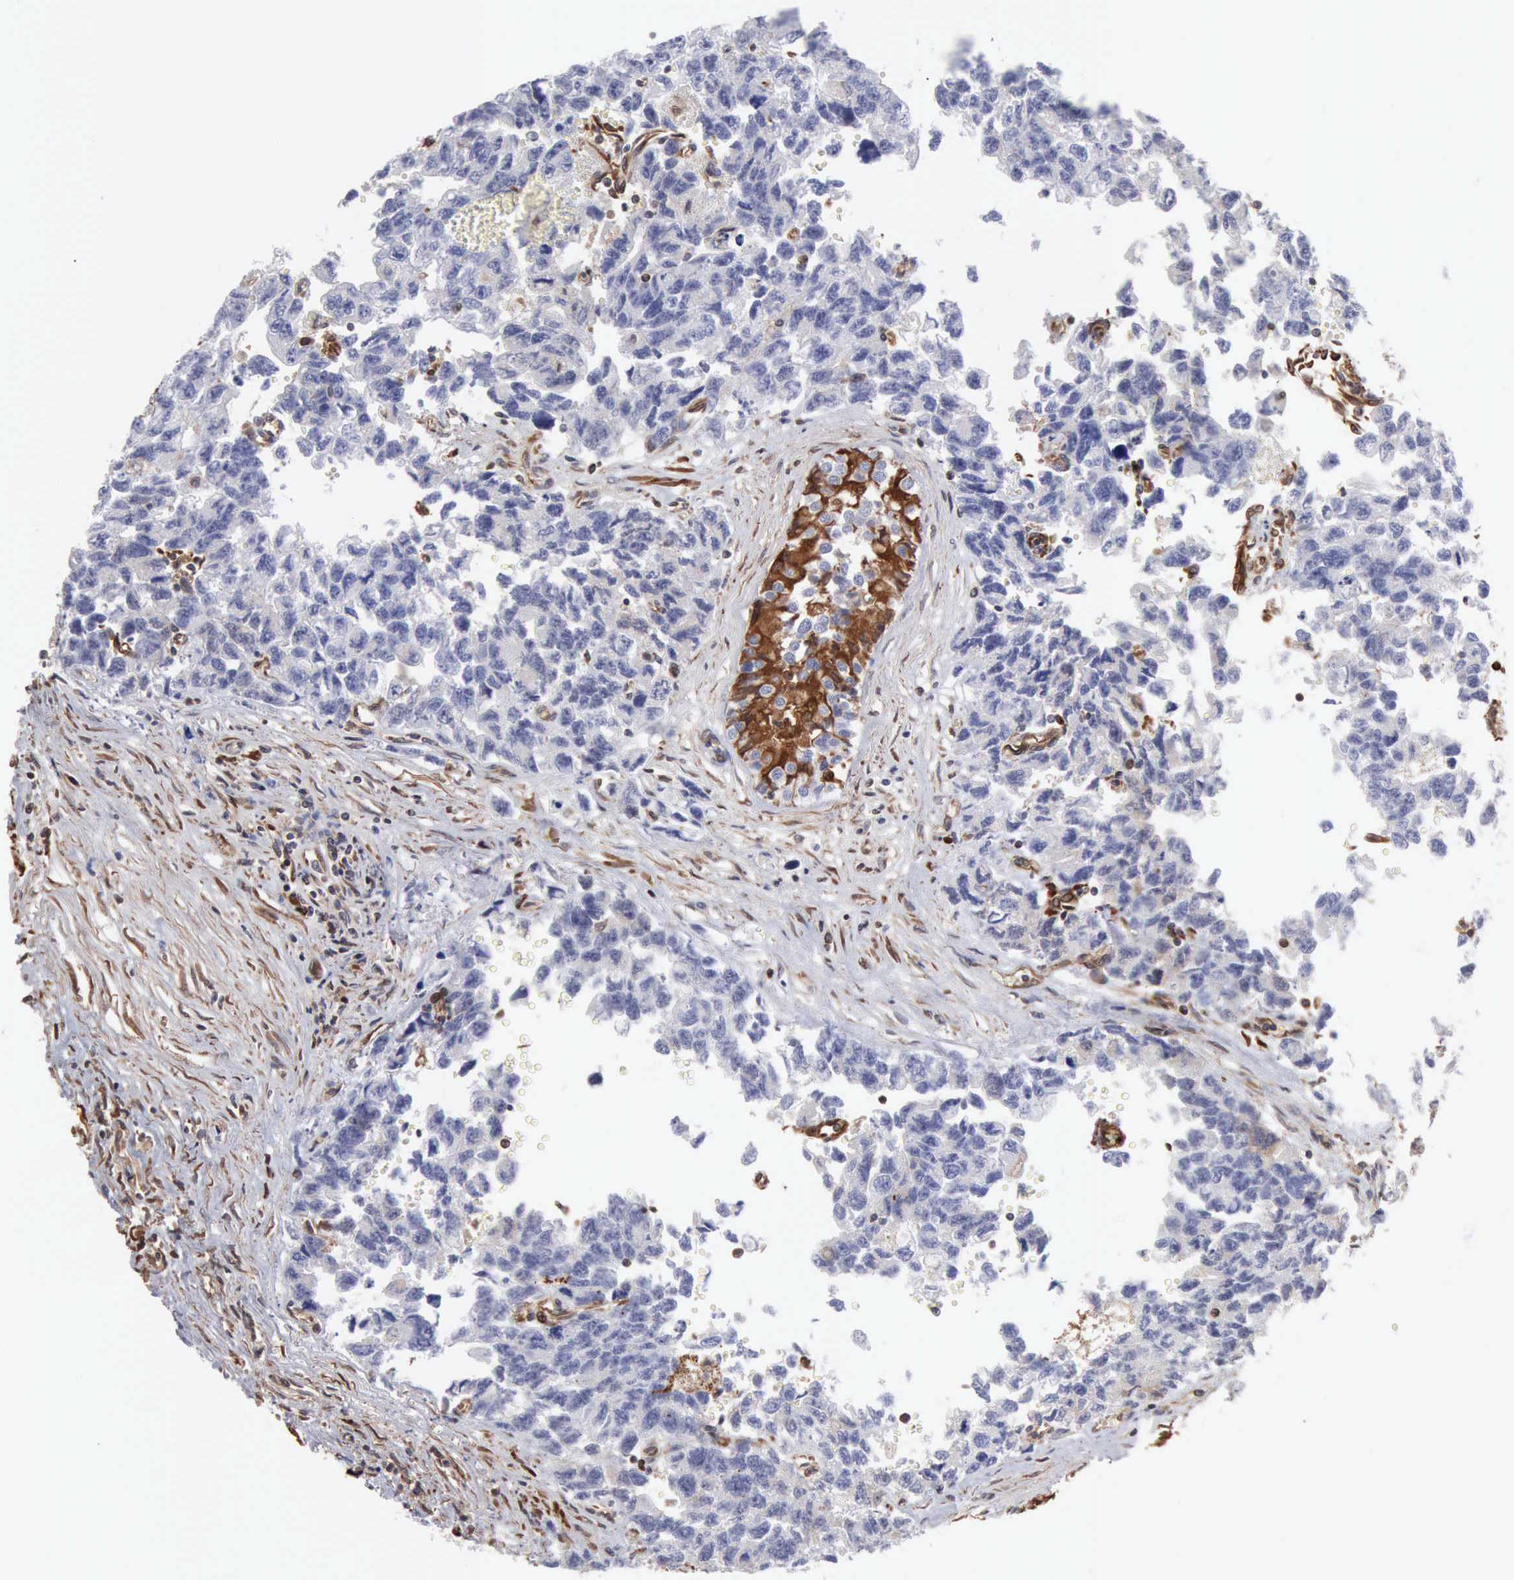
{"staining": {"intensity": "negative", "quantity": "none", "location": "none"}, "tissue": "testis cancer", "cell_type": "Tumor cells", "image_type": "cancer", "snomed": [{"axis": "morphology", "description": "Carcinoma, Embryonal, NOS"}, {"axis": "topography", "description": "Testis"}], "caption": "Embryonal carcinoma (testis) was stained to show a protein in brown. There is no significant staining in tumor cells.", "gene": "APOL2", "patient": {"sex": "male", "age": 31}}